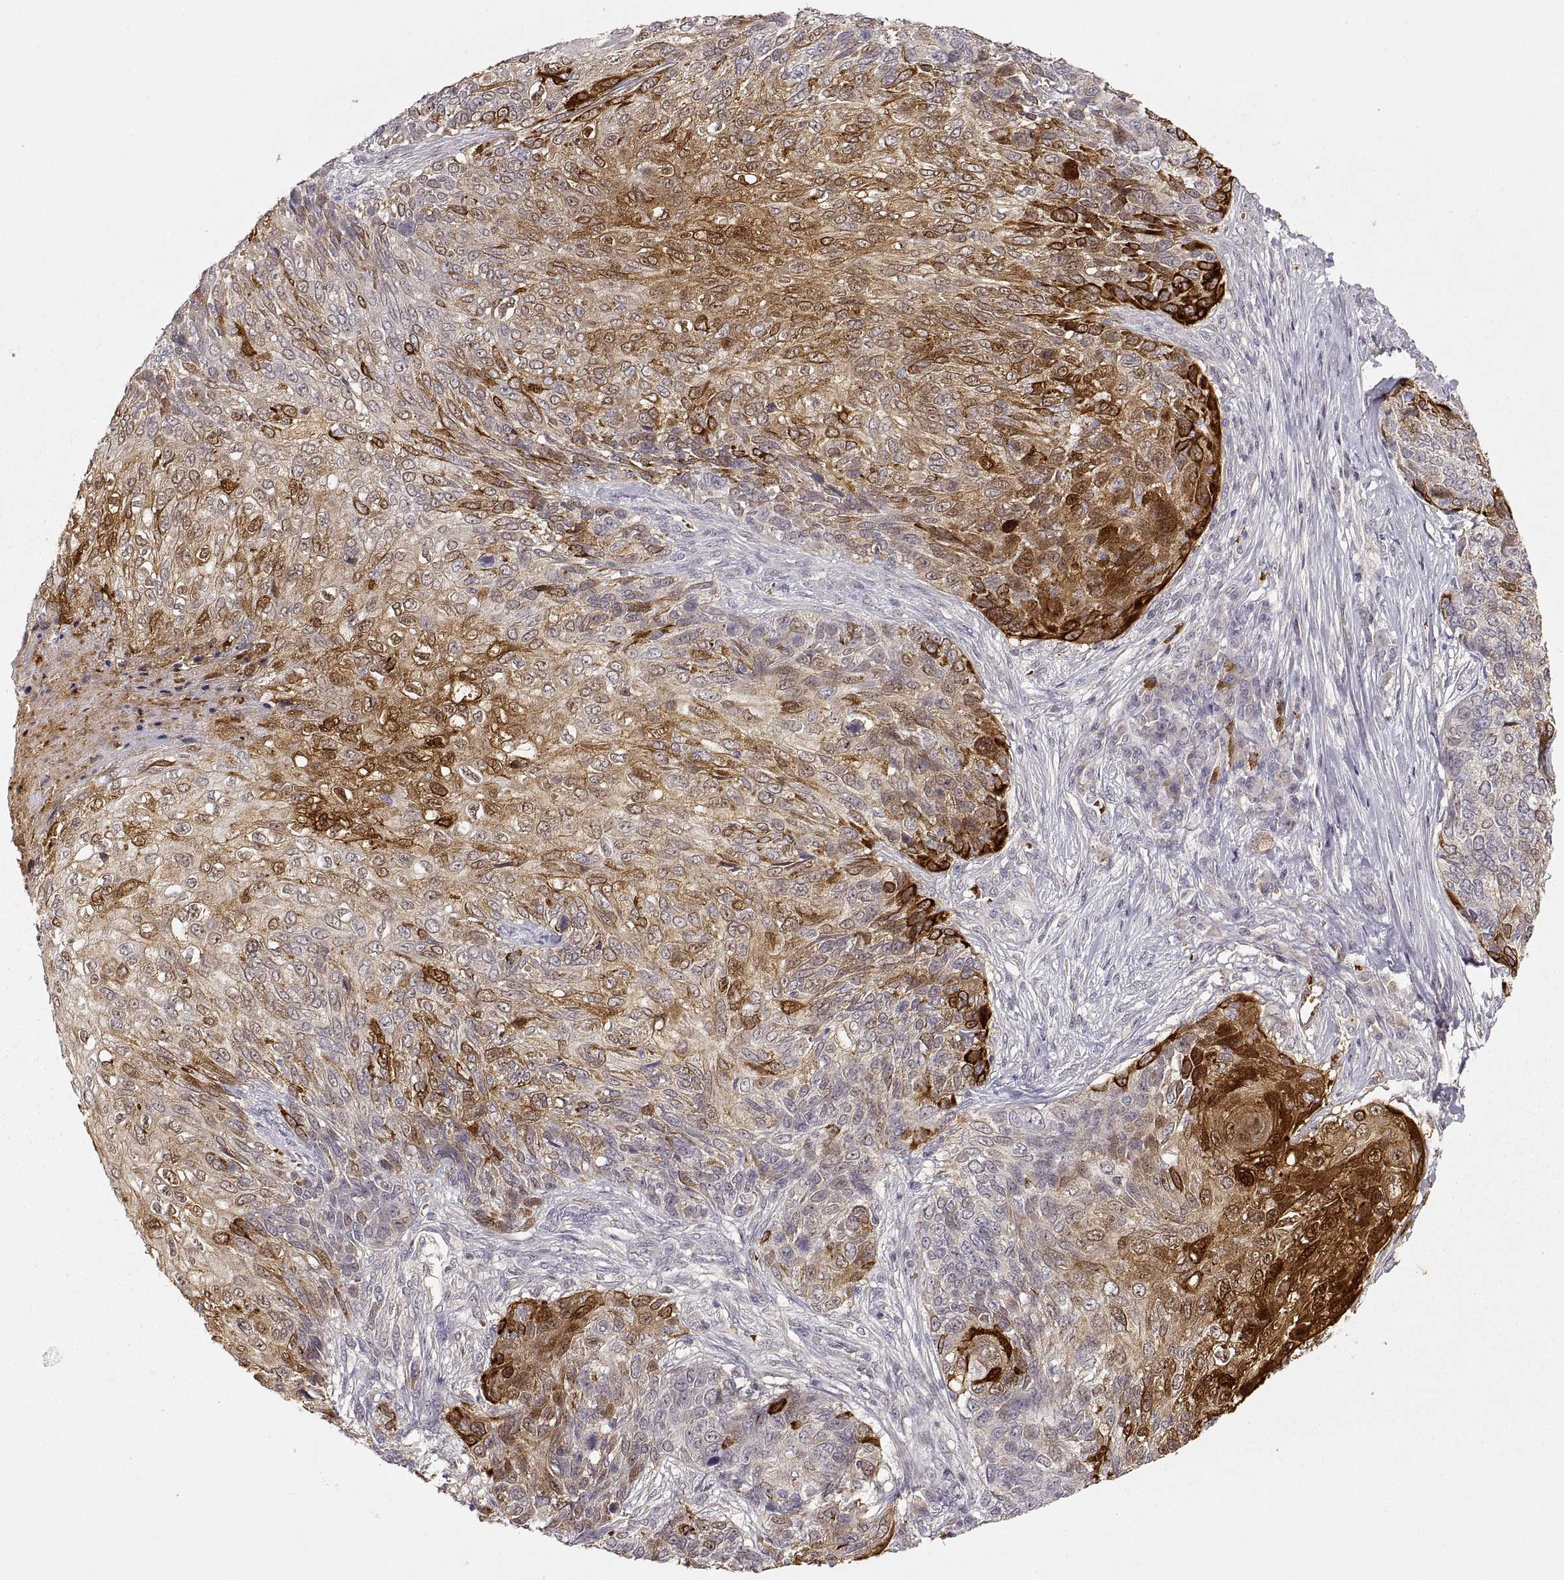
{"staining": {"intensity": "strong", "quantity": "25%-75%", "location": "cytoplasmic/membranous"}, "tissue": "skin cancer", "cell_type": "Tumor cells", "image_type": "cancer", "snomed": [{"axis": "morphology", "description": "Squamous cell carcinoma, NOS"}, {"axis": "topography", "description": "Skin"}], "caption": "Brown immunohistochemical staining in skin squamous cell carcinoma shows strong cytoplasmic/membranous positivity in about 25%-75% of tumor cells.", "gene": "LAMC2", "patient": {"sex": "male", "age": 92}}